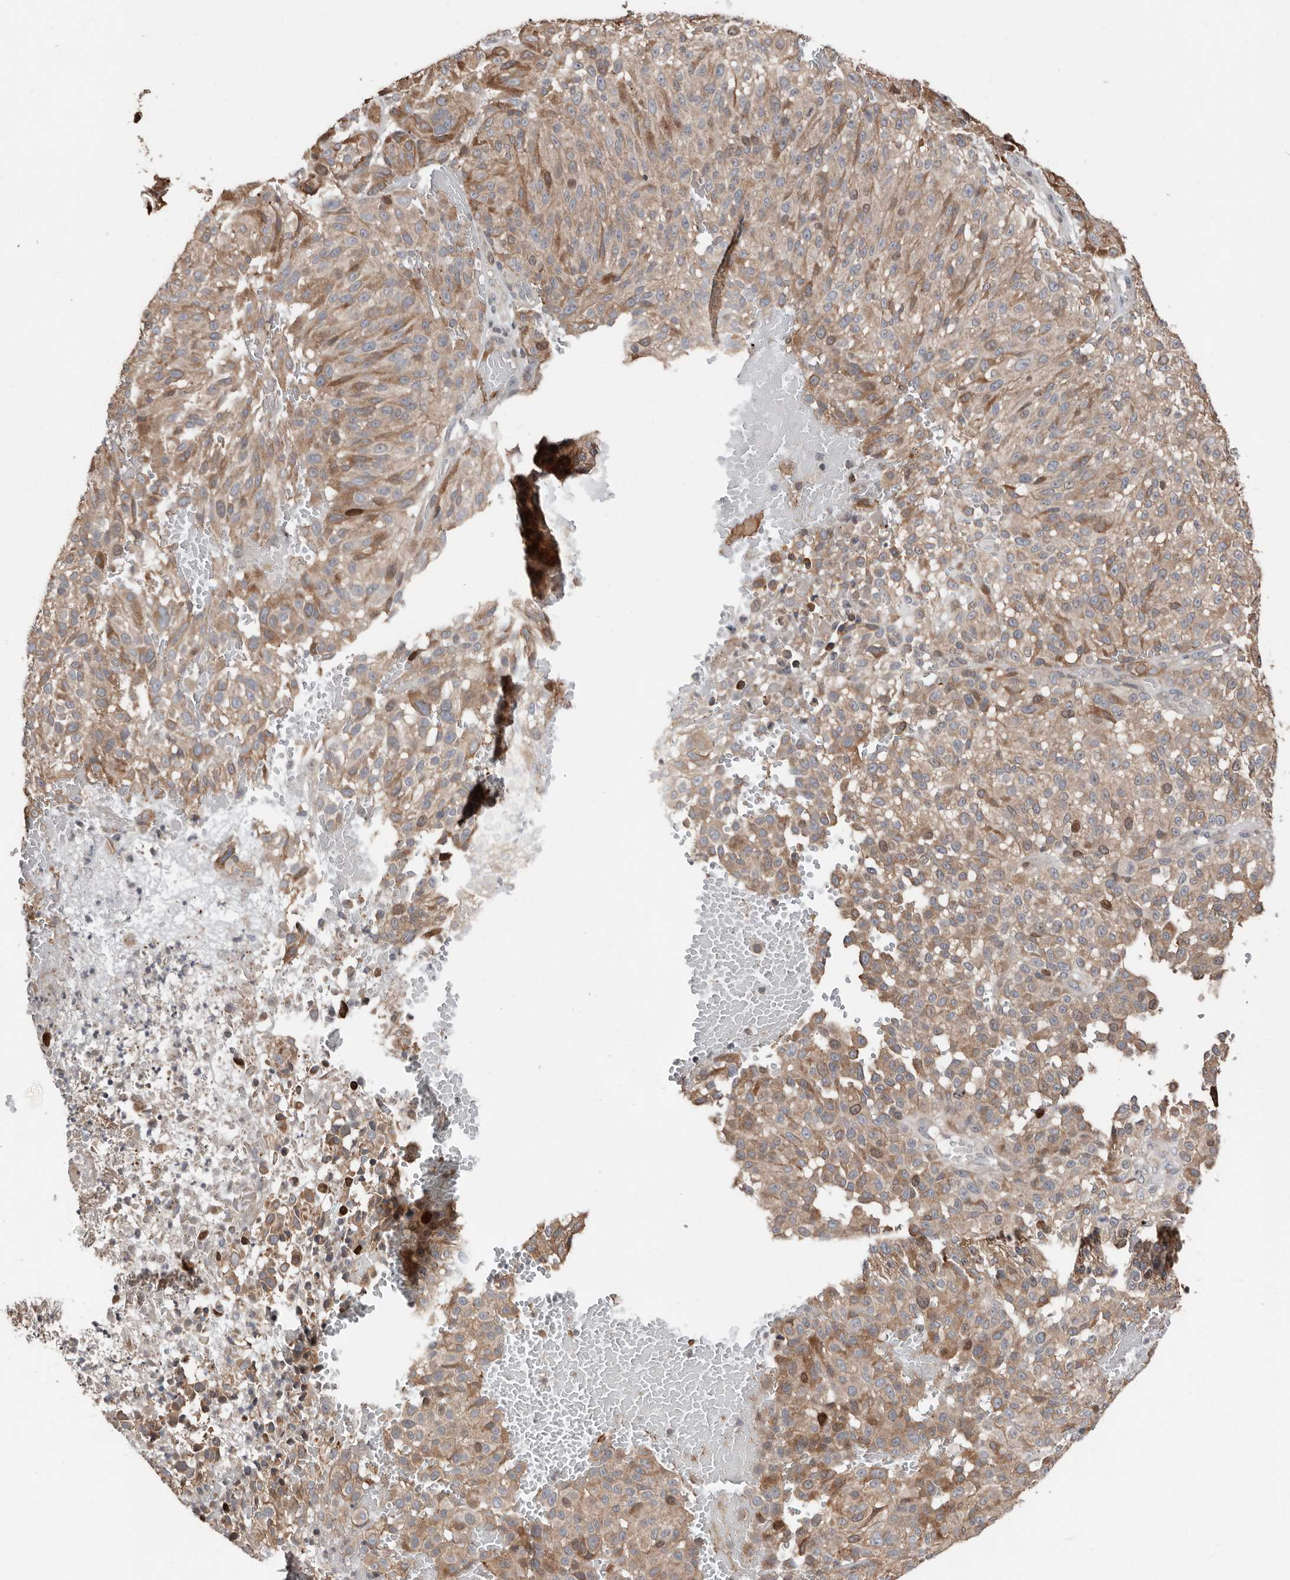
{"staining": {"intensity": "moderate", "quantity": "25%-75%", "location": "cytoplasmic/membranous"}, "tissue": "melanoma", "cell_type": "Tumor cells", "image_type": "cancer", "snomed": [{"axis": "morphology", "description": "Malignant melanoma, NOS"}, {"axis": "topography", "description": "Skin"}], "caption": "The immunohistochemical stain highlights moderate cytoplasmic/membranous expression in tumor cells of melanoma tissue.", "gene": "SMYD4", "patient": {"sex": "male", "age": 83}}